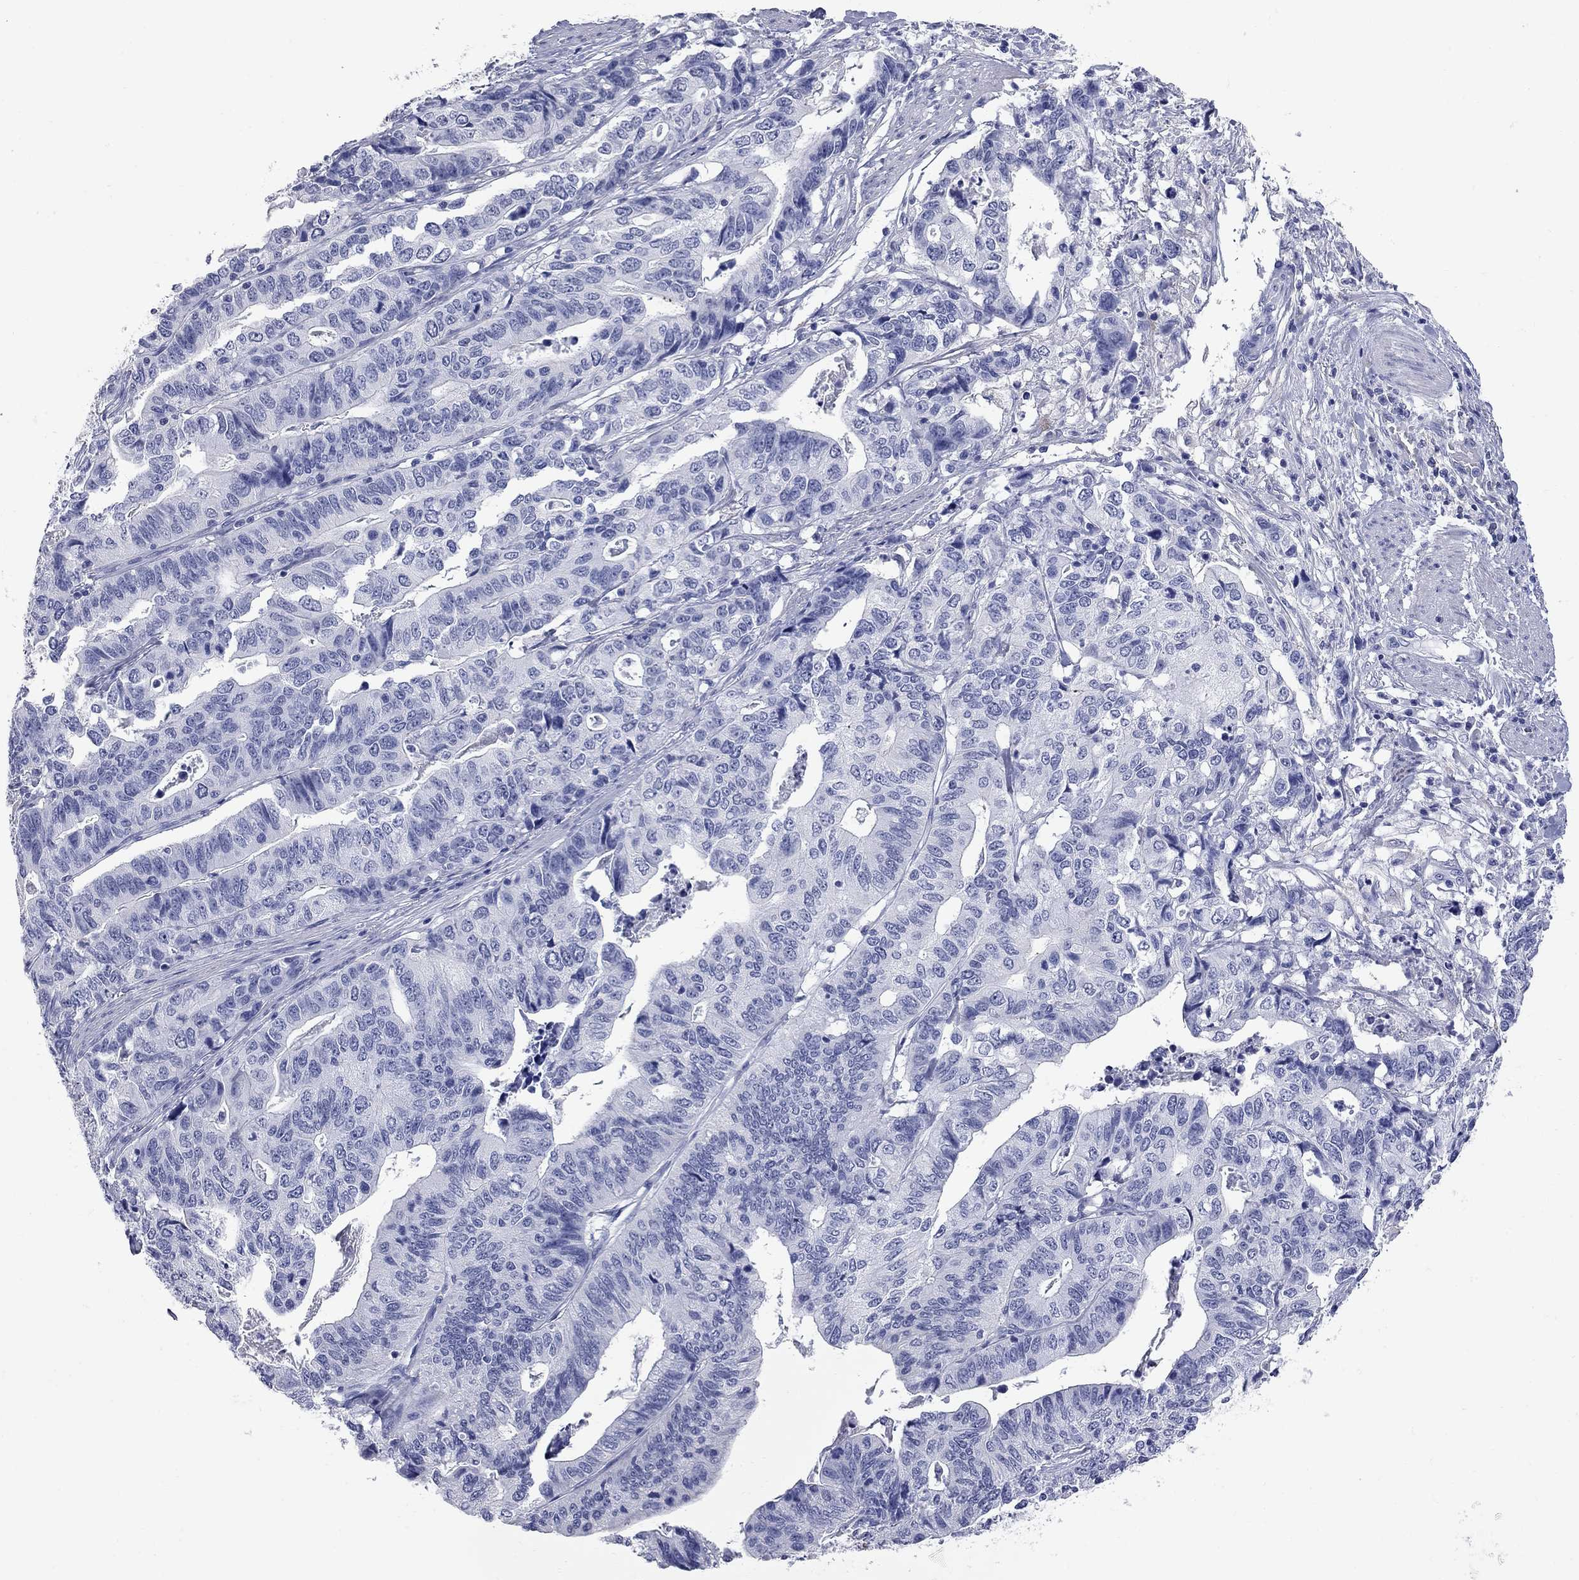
{"staining": {"intensity": "negative", "quantity": "none", "location": "none"}, "tissue": "stomach cancer", "cell_type": "Tumor cells", "image_type": "cancer", "snomed": [{"axis": "morphology", "description": "Adenocarcinoma, NOS"}, {"axis": "topography", "description": "Stomach, upper"}], "caption": "Immunohistochemical staining of stomach cancer shows no significant positivity in tumor cells.", "gene": "FAM221B", "patient": {"sex": "female", "age": 67}}